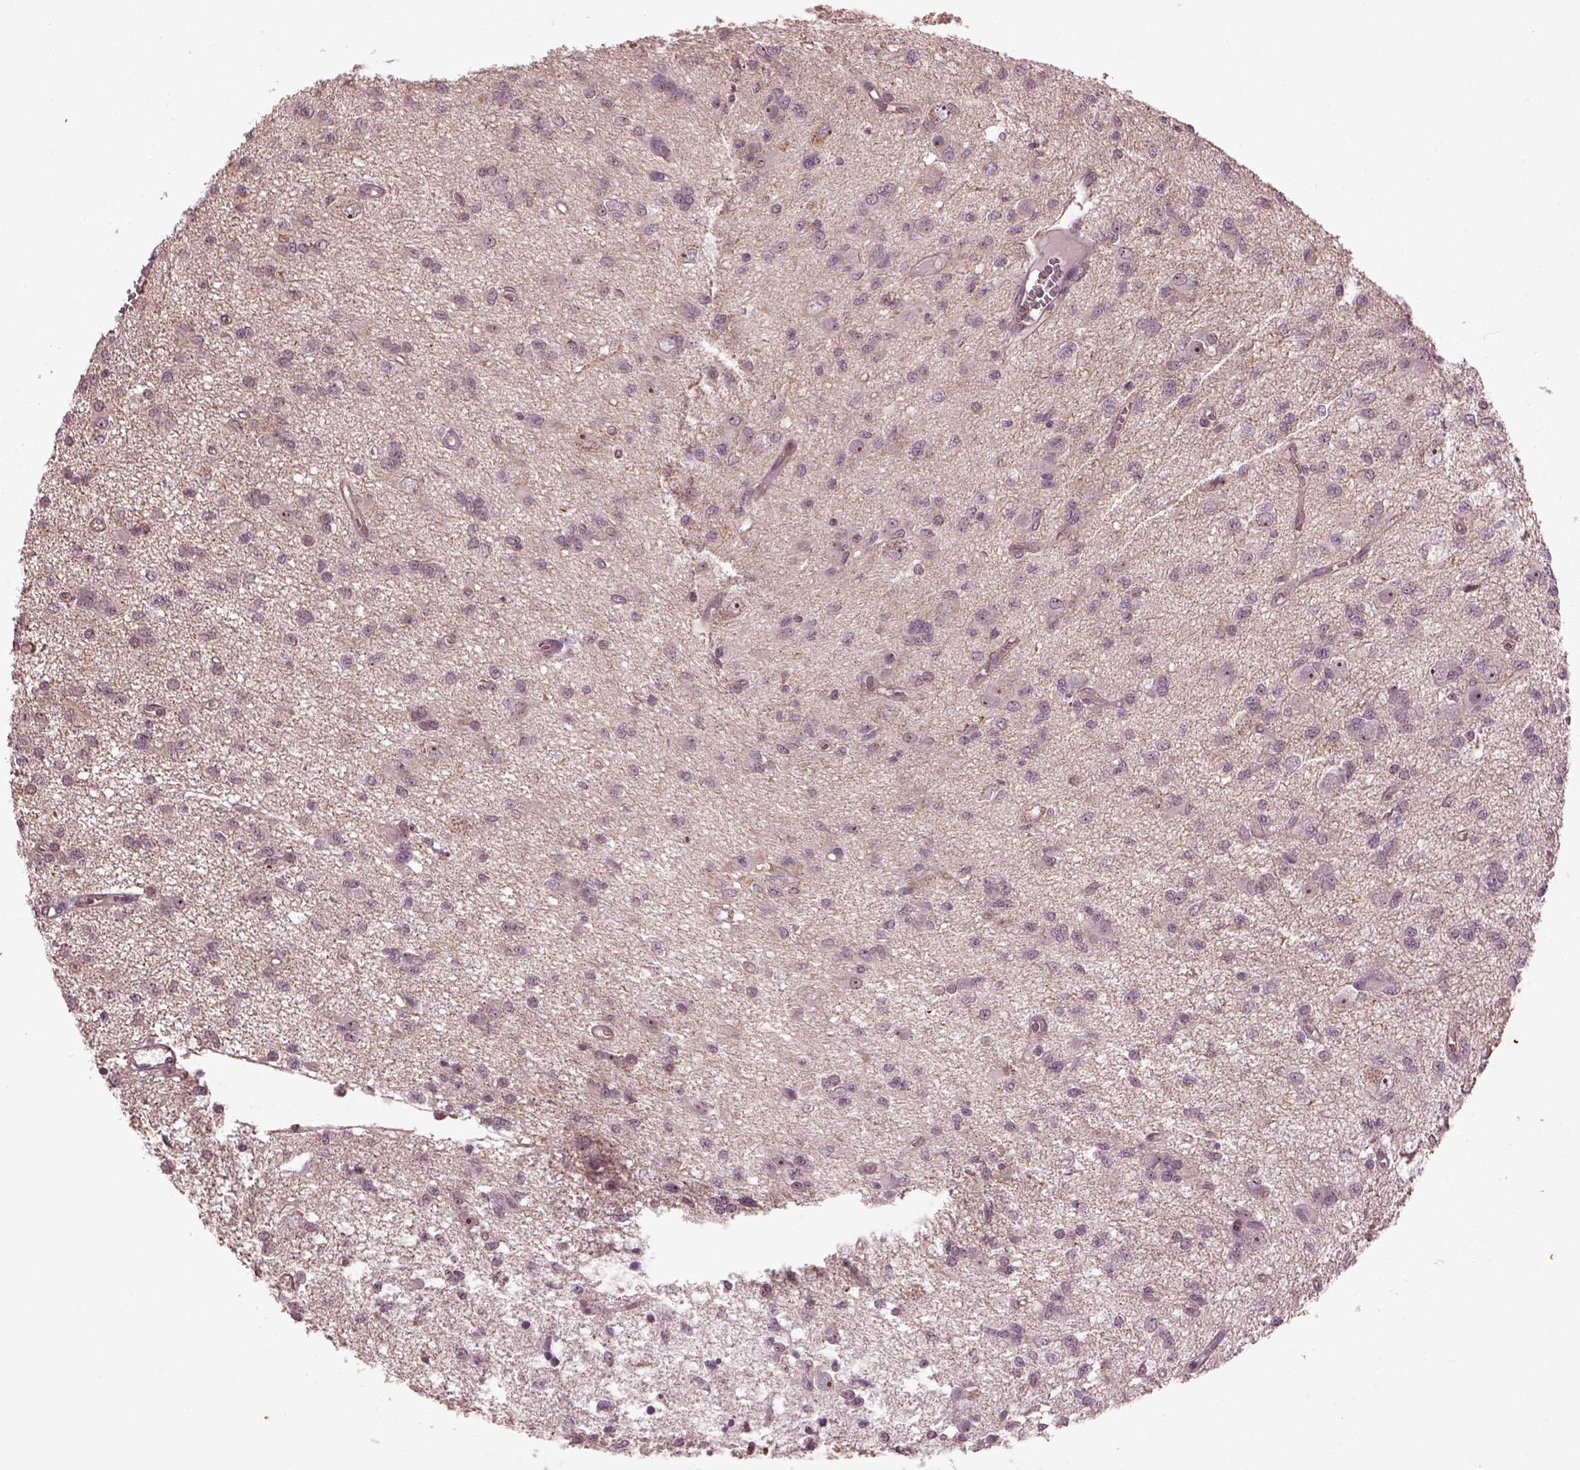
{"staining": {"intensity": "weak", "quantity": "<25%", "location": "nuclear"}, "tissue": "glioma", "cell_type": "Tumor cells", "image_type": "cancer", "snomed": [{"axis": "morphology", "description": "Glioma, malignant, Low grade"}, {"axis": "topography", "description": "Brain"}], "caption": "Immunohistochemical staining of human glioma shows no significant positivity in tumor cells.", "gene": "GNRH1", "patient": {"sex": "male", "age": 64}}